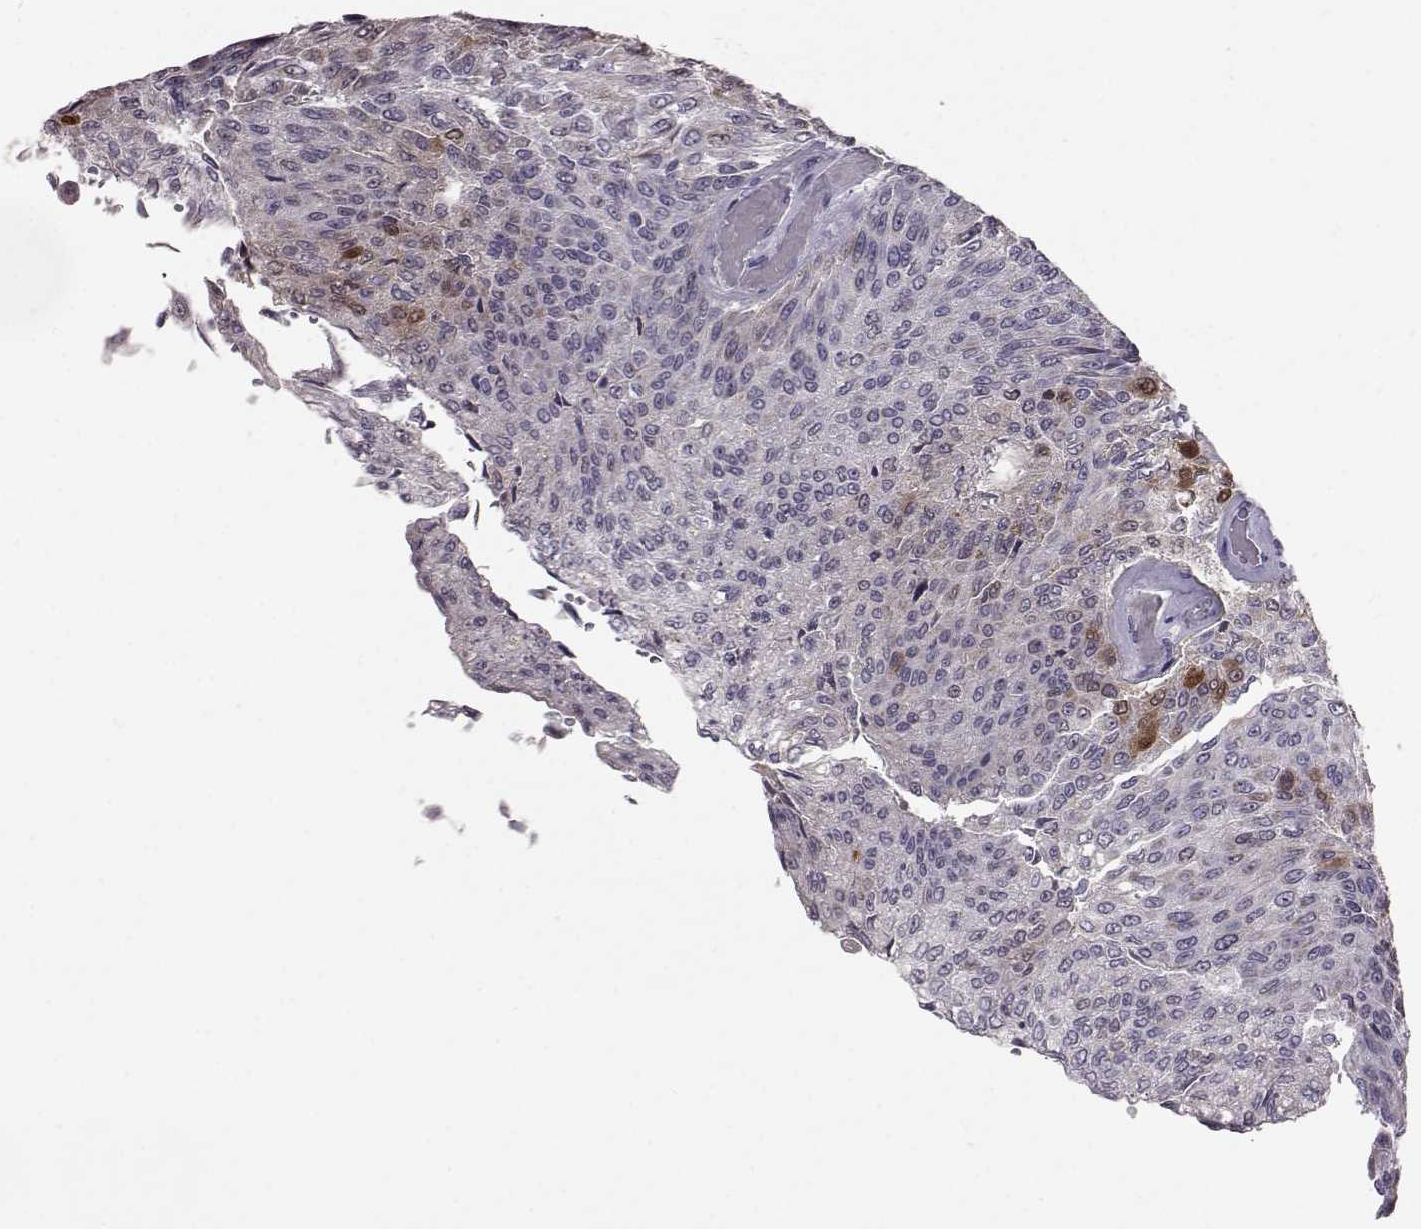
{"staining": {"intensity": "moderate", "quantity": "<25%", "location": "cytoplasmic/membranous,nuclear"}, "tissue": "urothelial cancer", "cell_type": "Tumor cells", "image_type": "cancer", "snomed": [{"axis": "morphology", "description": "Urothelial carcinoma, Low grade"}, {"axis": "topography", "description": "Ureter, NOS"}, {"axis": "topography", "description": "Urinary bladder"}], "caption": "Immunohistochemical staining of human urothelial cancer shows low levels of moderate cytoplasmic/membranous and nuclear protein expression in about <25% of tumor cells.", "gene": "ALDH3A1", "patient": {"sex": "male", "age": 78}}